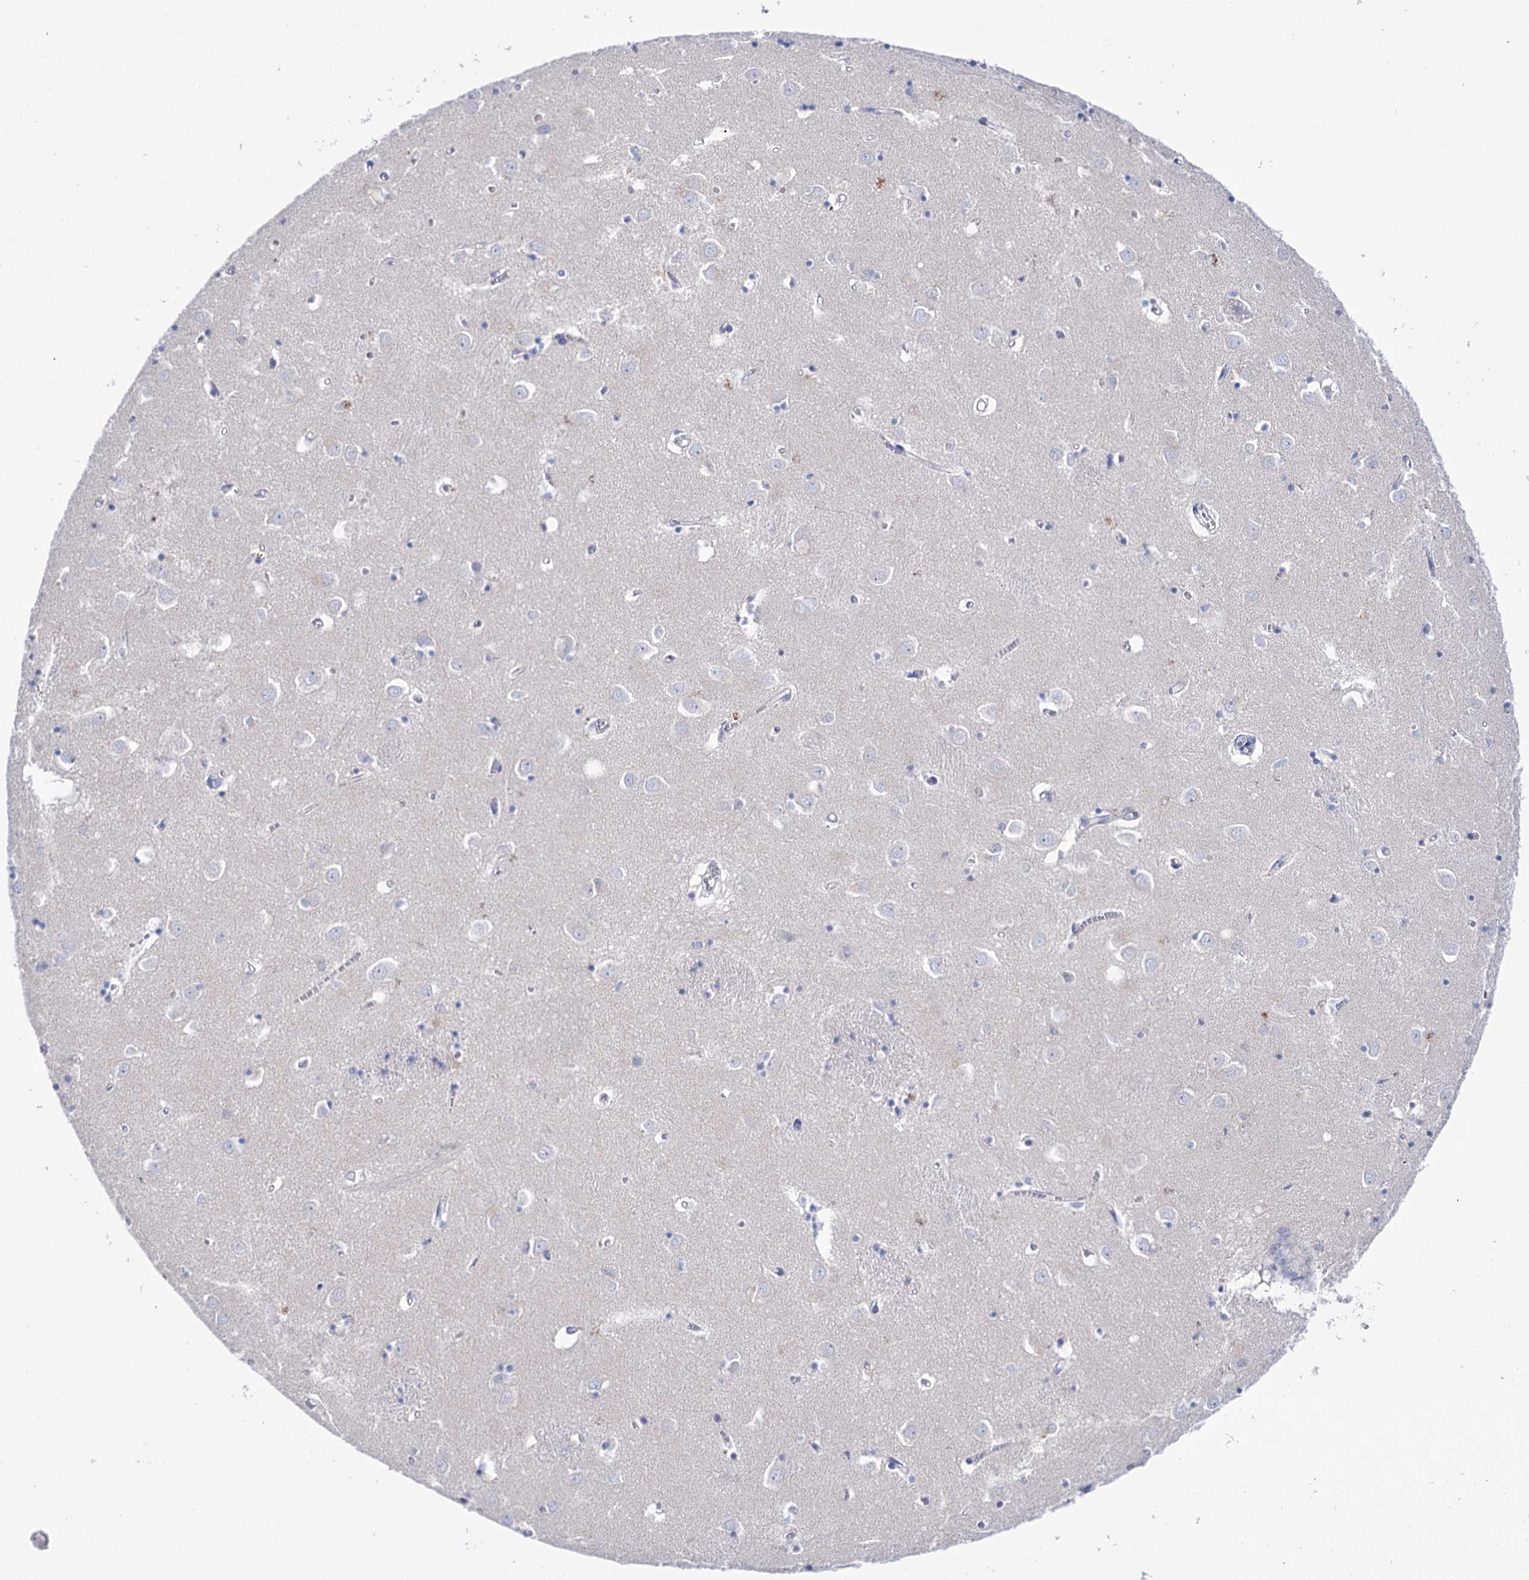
{"staining": {"intensity": "negative", "quantity": "none", "location": "none"}, "tissue": "caudate", "cell_type": "Glial cells", "image_type": "normal", "snomed": [{"axis": "morphology", "description": "Normal tissue, NOS"}, {"axis": "topography", "description": "Lateral ventricle wall"}], "caption": "An immunohistochemistry (IHC) image of unremarkable caudate is shown. There is no staining in glial cells of caudate. (Brightfield microscopy of DAB (3,3'-diaminobenzidine) immunohistochemistry at high magnification).", "gene": "YARS2", "patient": {"sex": "male", "age": 70}}